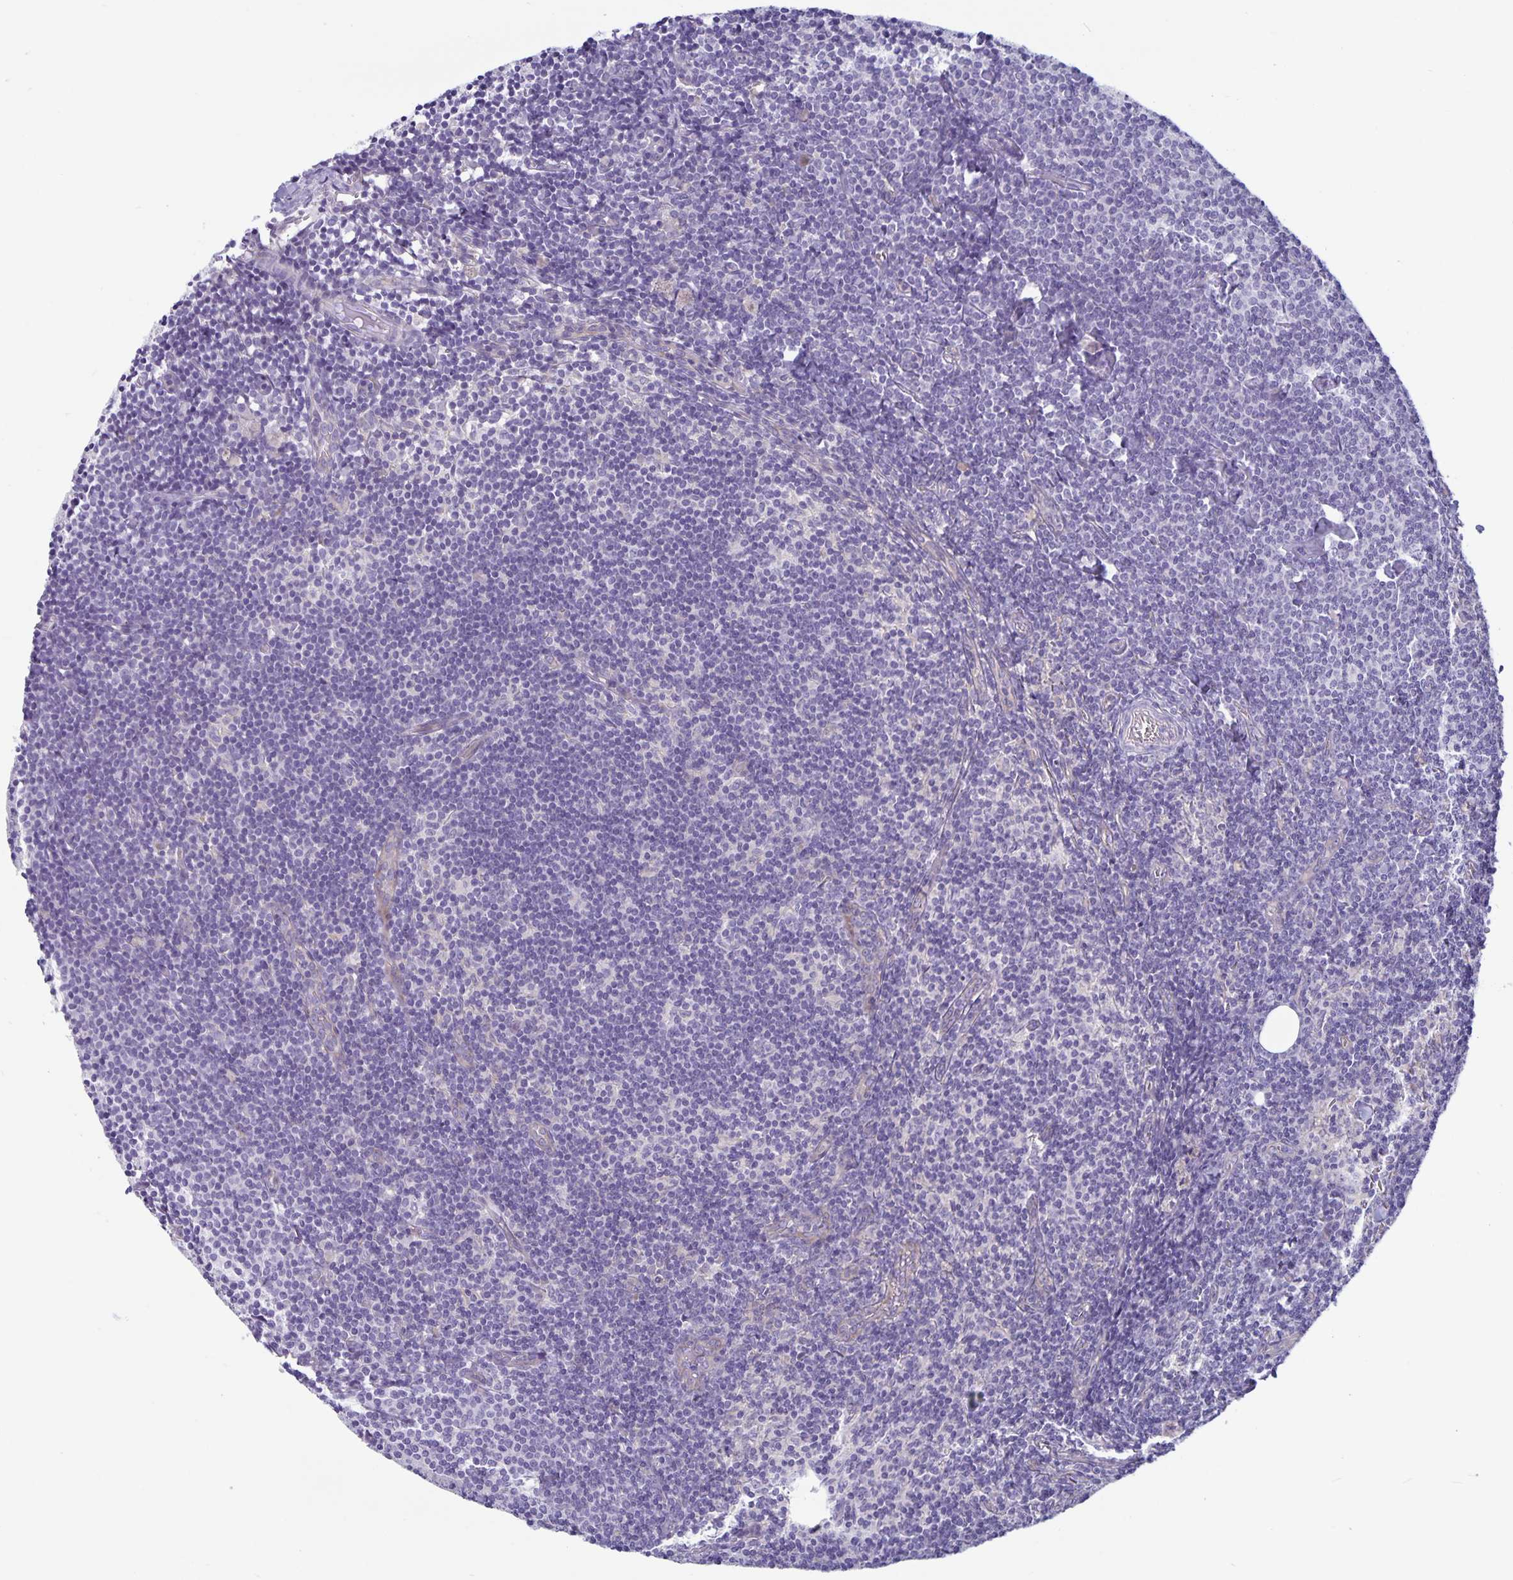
{"staining": {"intensity": "negative", "quantity": "none", "location": "none"}, "tissue": "lymph node", "cell_type": "Germinal center cells", "image_type": "normal", "snomed": [{"axis": "morphology", "description": "Normal tissue, NOS"}, {"axis": "topography", "description": "Lymph node"}], "caption": "Immunohistochemistry histopathology image of normal lymph node: human lymph node stained with DAB (3,3'-diaminobenzidine) demonstrates no significant protein staining in germinal center cells. (Immunohistochemistry (ihc), brightfield microscopy, high magnification).", "gene": "PLCB3", "patient": {"sex": "female", "age": 41}}